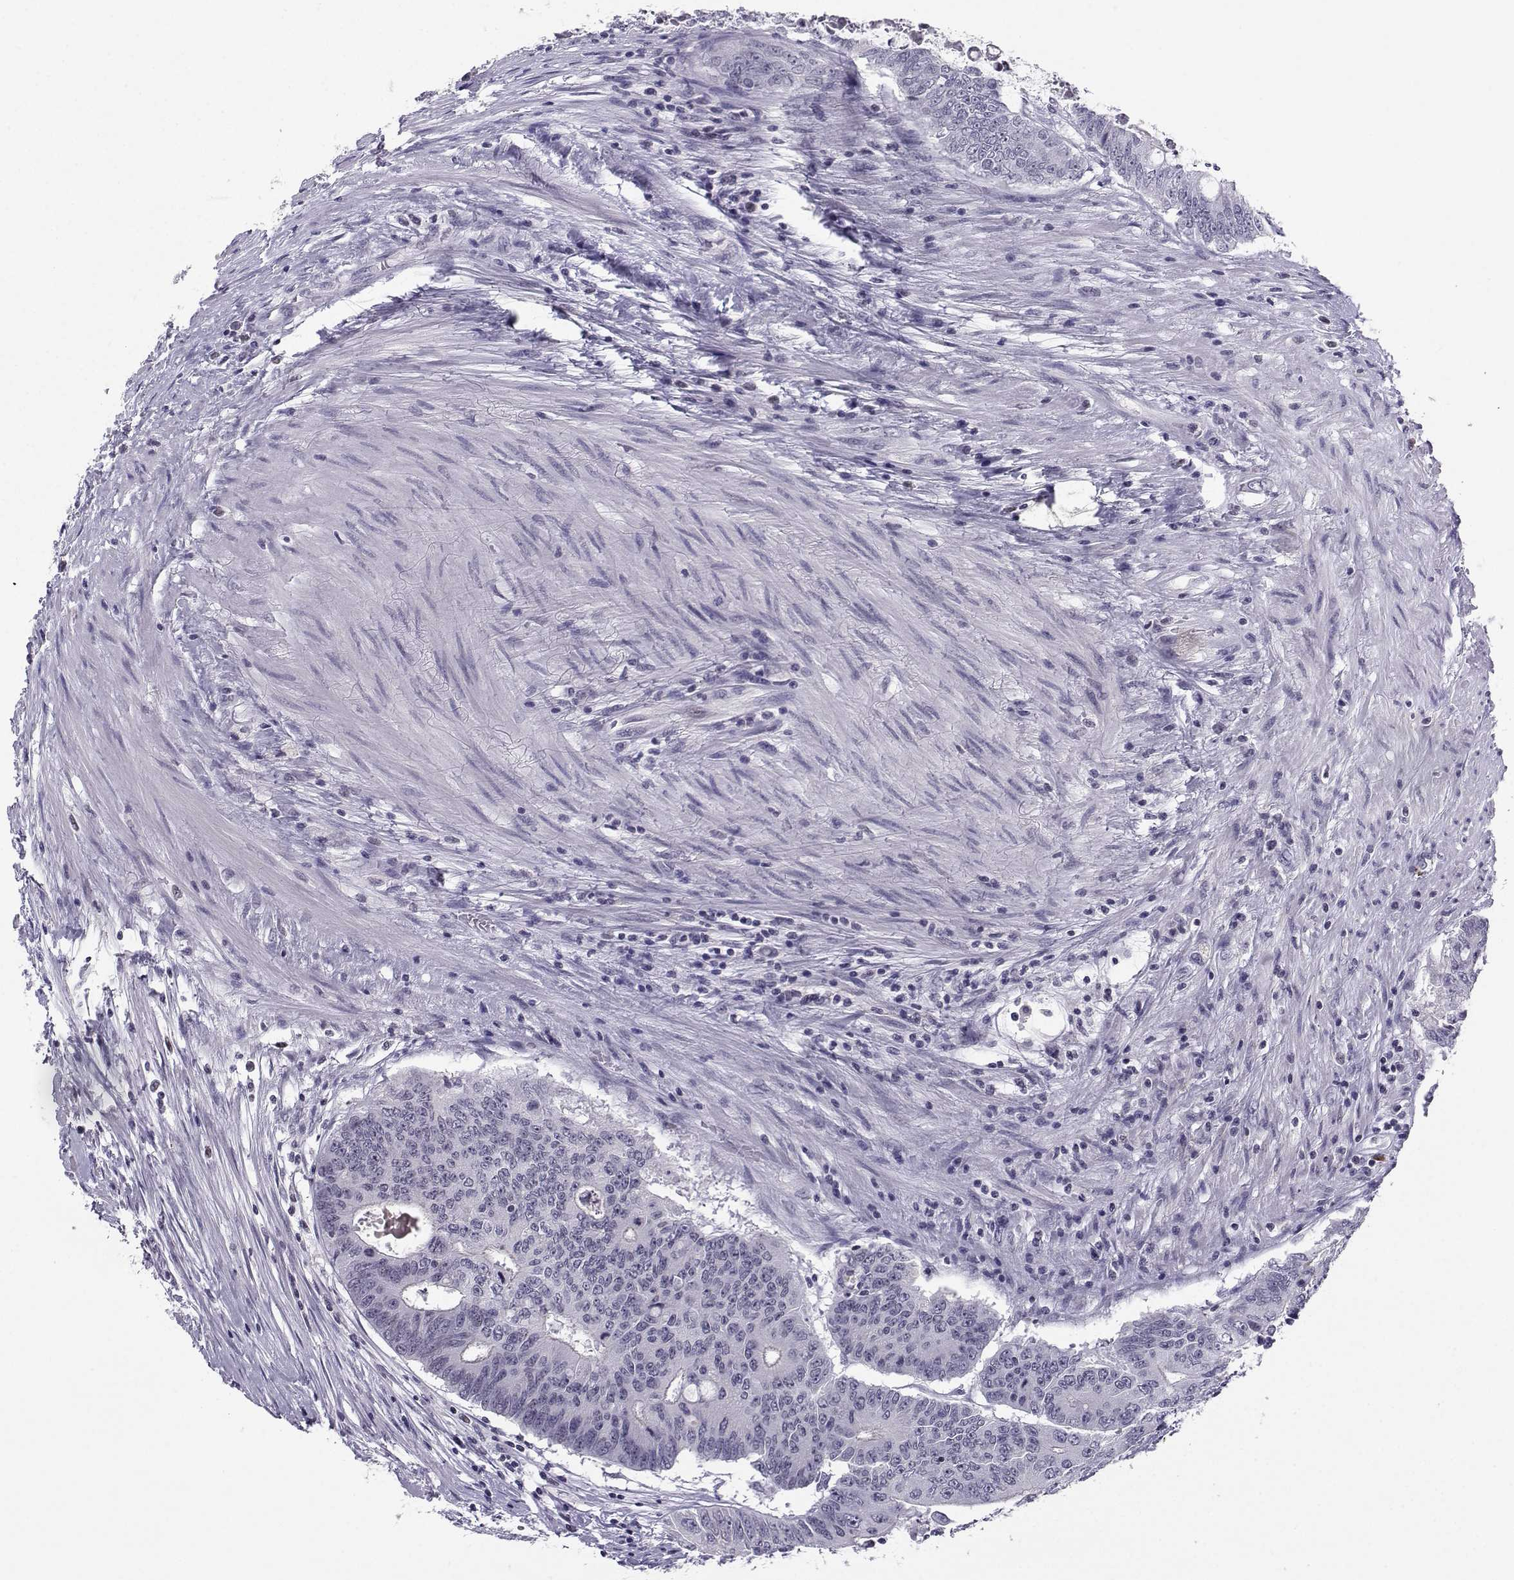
{"staining": {"intensity": "negative", "quantity": "none", "location": "none"}, "tissue": "colorectal cancer", "cell_type": "Tumor cells", "image_type": "cancer", "snomed": [{"axis": "morphology", "description": "Adenocarcinoma, NOS"}, {"axis": "topography", "description": "Rectum"}], "caption": "Tumor cells show no significant protein staining in colorectal adenocarcinoma.", "gene": "LHX1", "patient": {"sex": "male", "age": 59}}